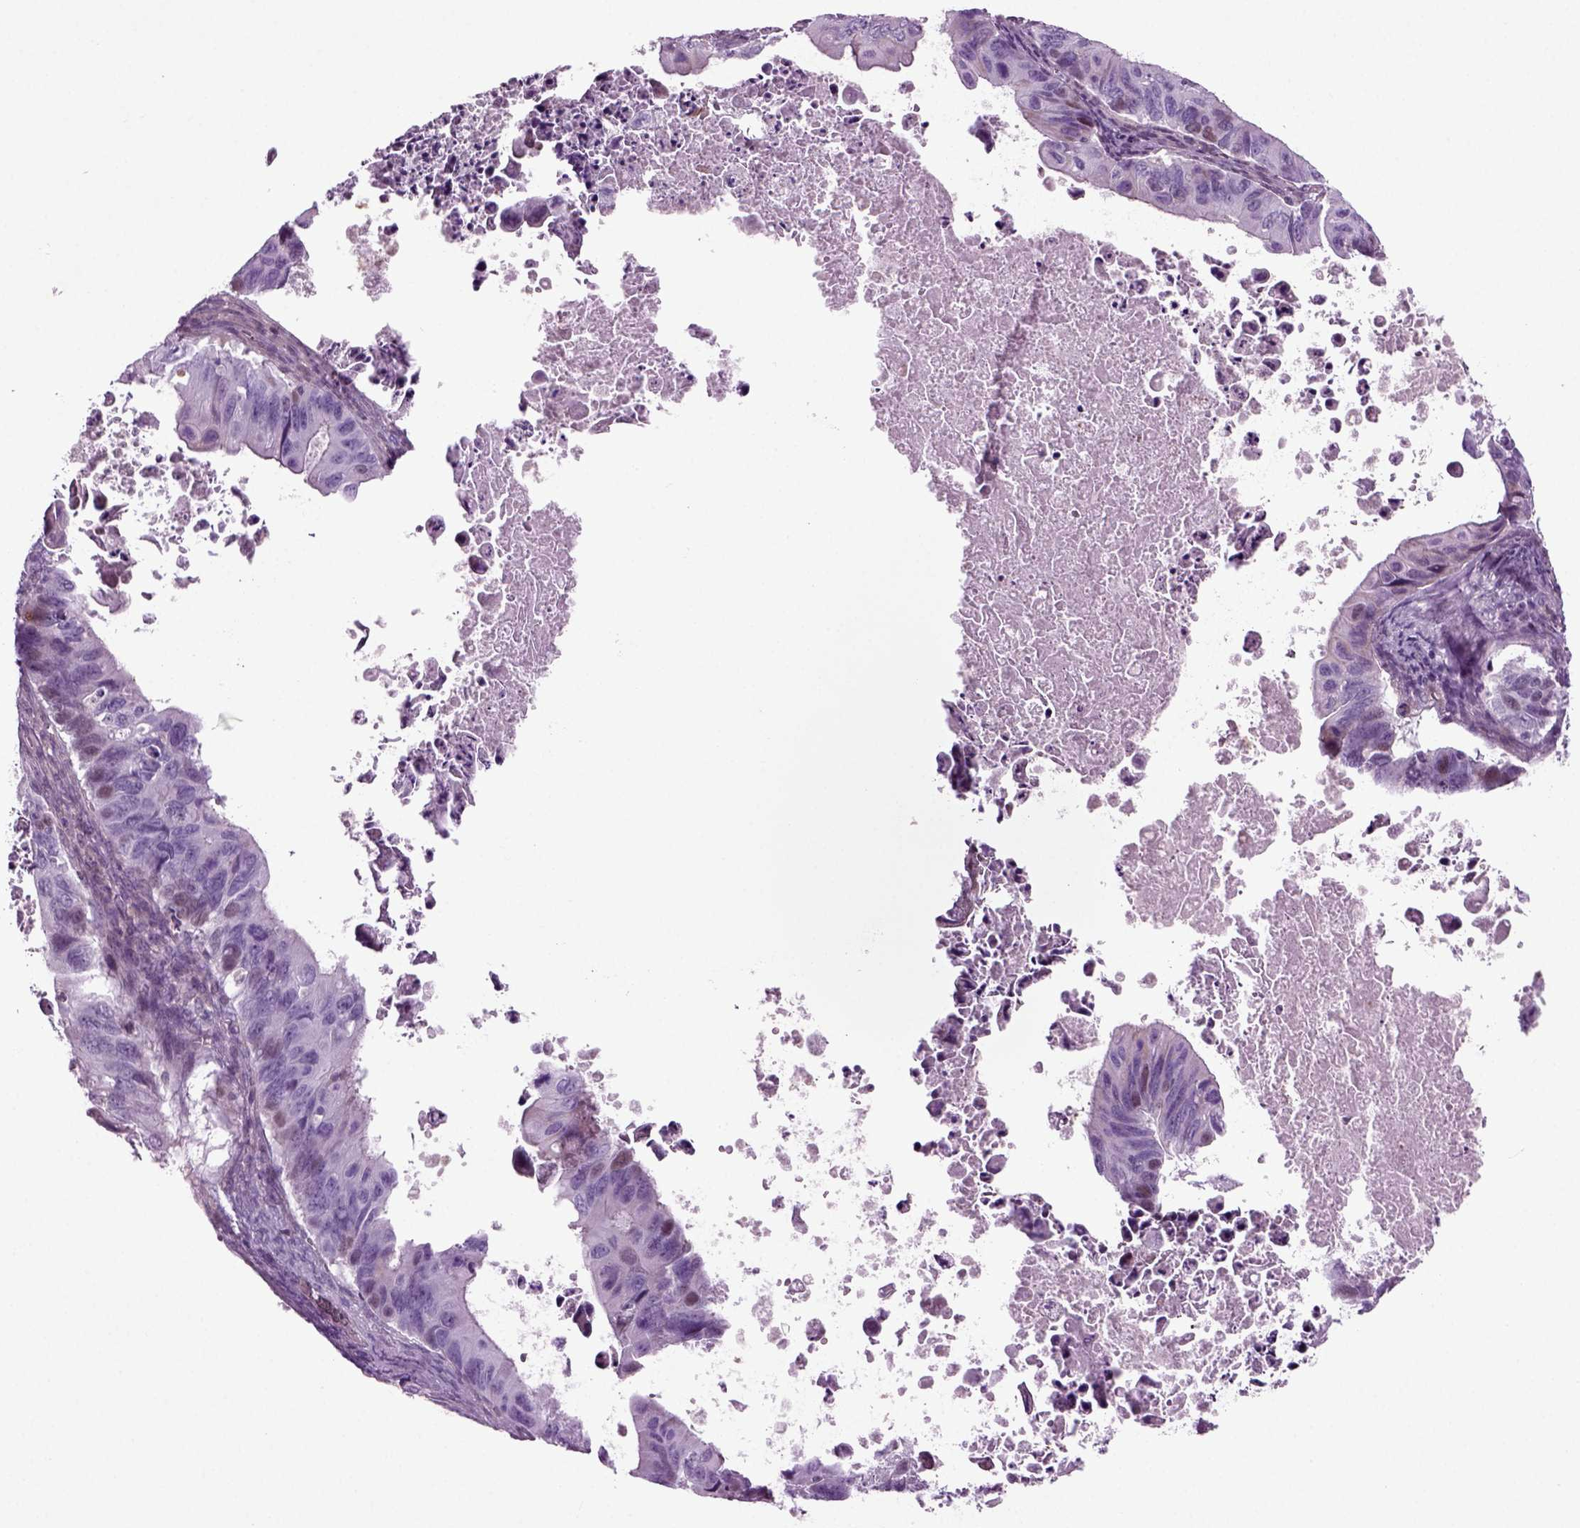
{"staining": {"intensity": "negative", "quantity": "none", "location": "none"}, "tissue": "ovarian cancer", "cell_type": "Tumor cells", "image_type": "cancer", "snomed": [{"axis": "morphology", "description": "Cystadenocarcinoma, mucinous, NOS"}, {"axis": "topography", "description": "Ovary"}], "caption": "Tumor cells are negative for protein expression in human ovarian cancer (mucinous cystadenocarcinoma). (Brightfield microscopy of DAB (3,3'-diaminobenzidine) IHC at high magnification).", "gene": "ARID3A", "patient": {"sex": "female", "age": 64}}